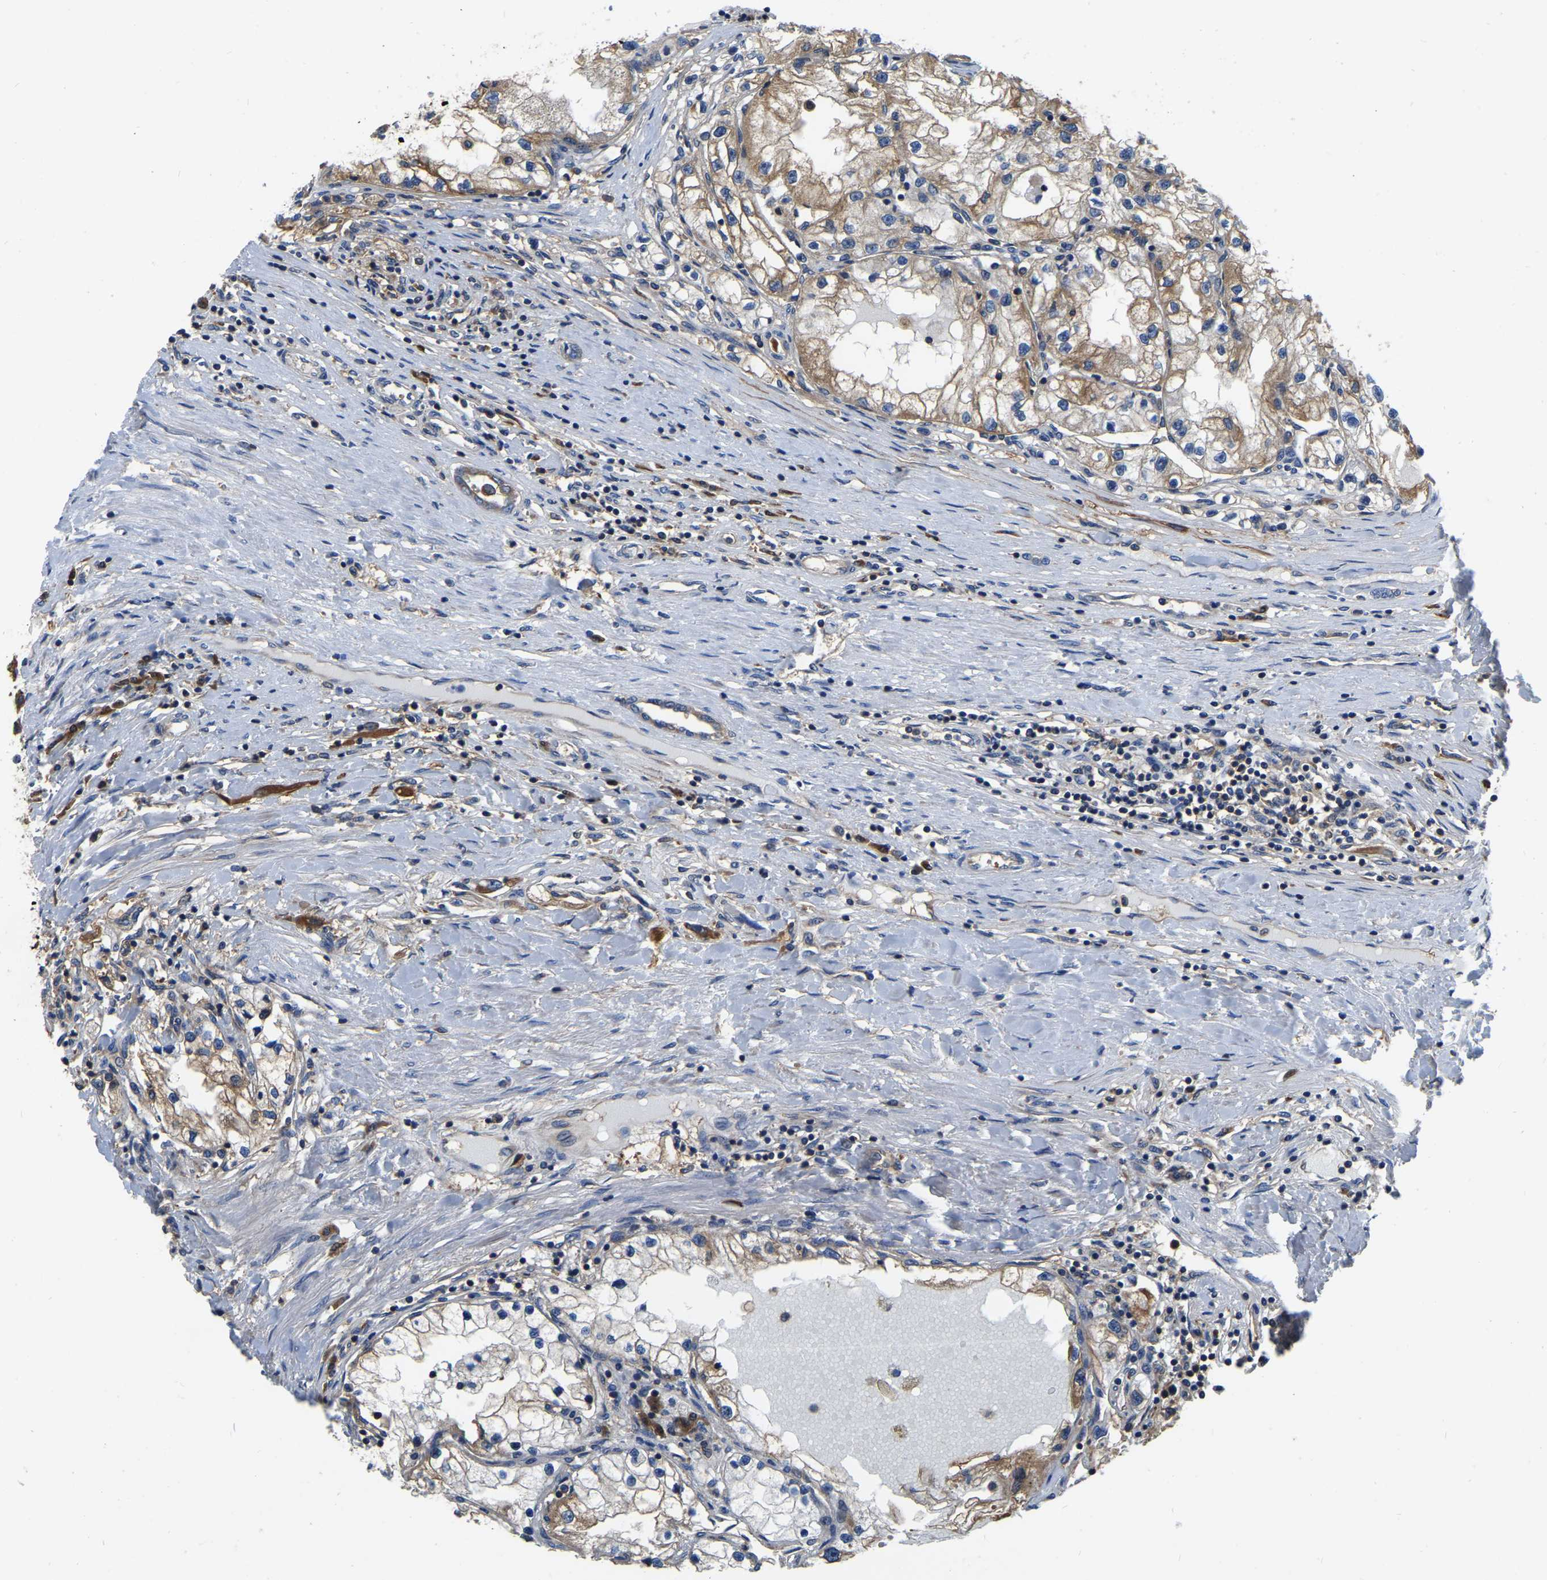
{"staining": {"intensity": "moderate", "quantity": "25%-75%", "location": "cytoplasmic/membranous"}, "tissue": "renal cancer", "cell_type": "Tumor cells", "image_type": "cancer", "snomed": [{"axis": "morphology", "description": "Adenocarcinoma, NOS"}, {"axis": "topography", "description": "Kidney"}], "caption": "About 25%-75% of tumor cells in human renal cancer (adenocarcinoma) show moderate cytoplasmic/membranous protein staining as visualized by brown immunohistochemical staining.", "gene": "GARS1", "patient": {"sex": "male", "age": 68}}